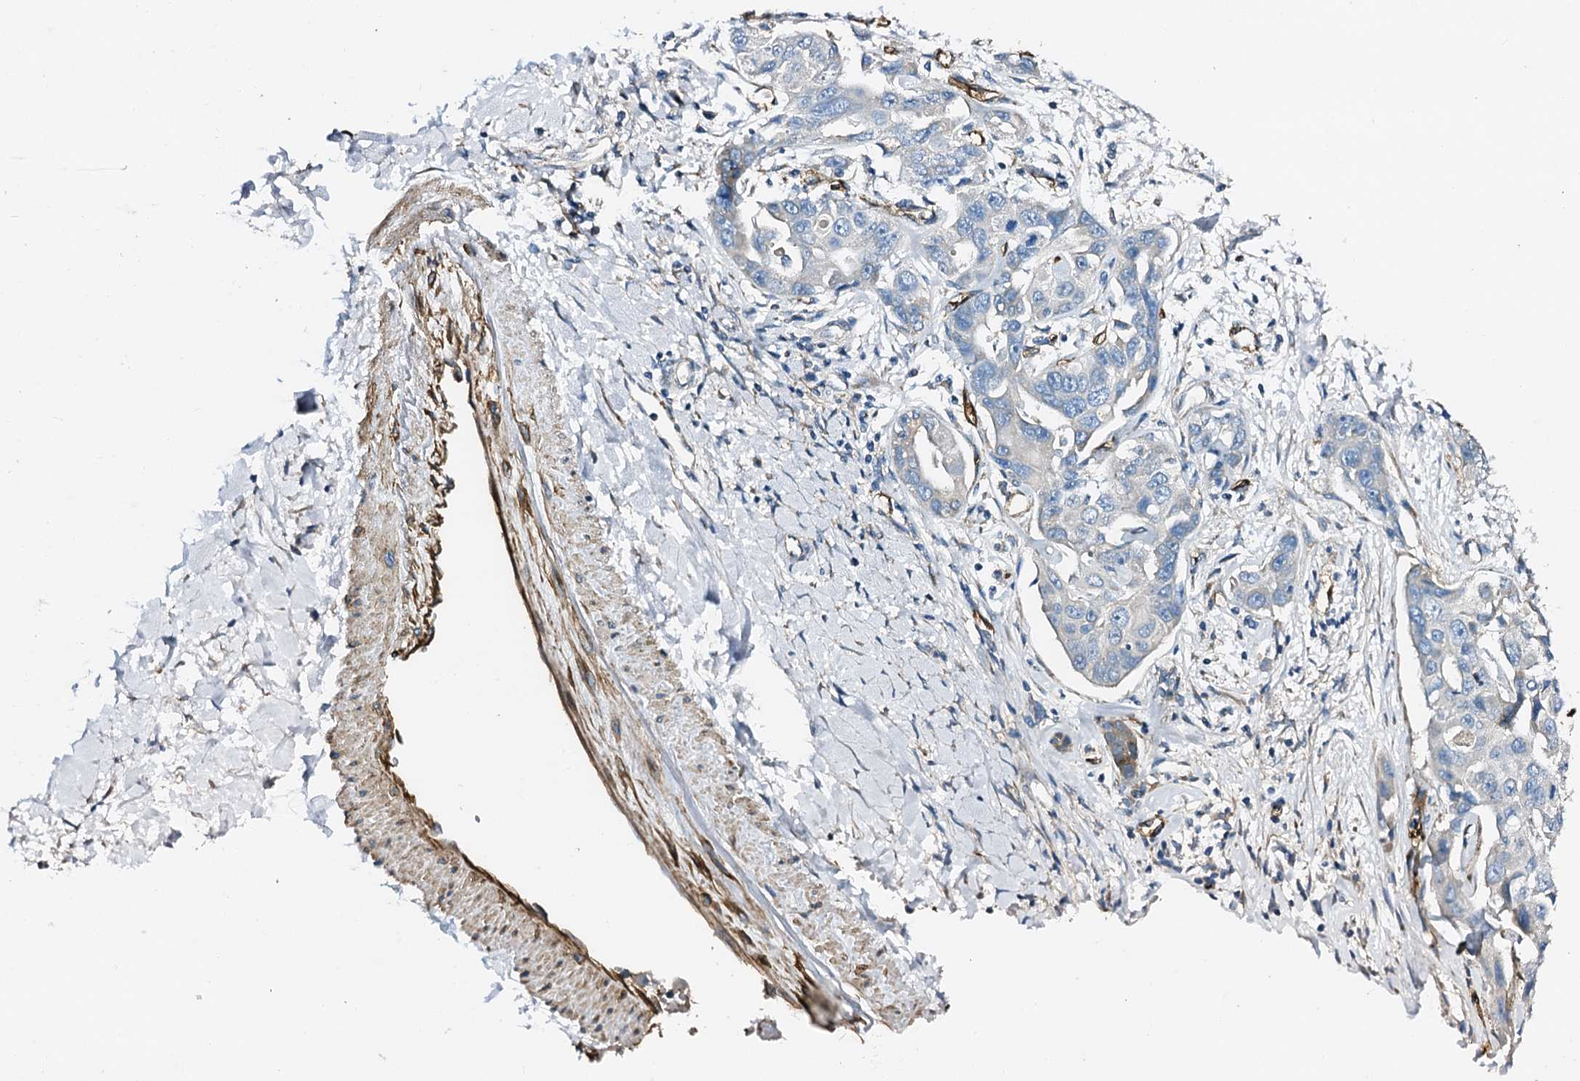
{"staining": {"intensity": "negative", "quantity": "none", "location": "none"}, "tissue": "liver cancer", "cell_type": "Tumor cells", "image_type": "cancer", "snomed": [{"axis": "morphology", "description": "Cholangiocarcinoma"}, {"axis": "topography", "description": "Liver"}], "caption": "High magnification brightfield microscopy of liver cancer stained with DAB (3,3'-diaminobenzidine) (brown) and counterstained with hematoxylin (blue): tumor cells show no significant staining.", "gene": "DBX1", "patient": {"sex": "male", "age": 59}}